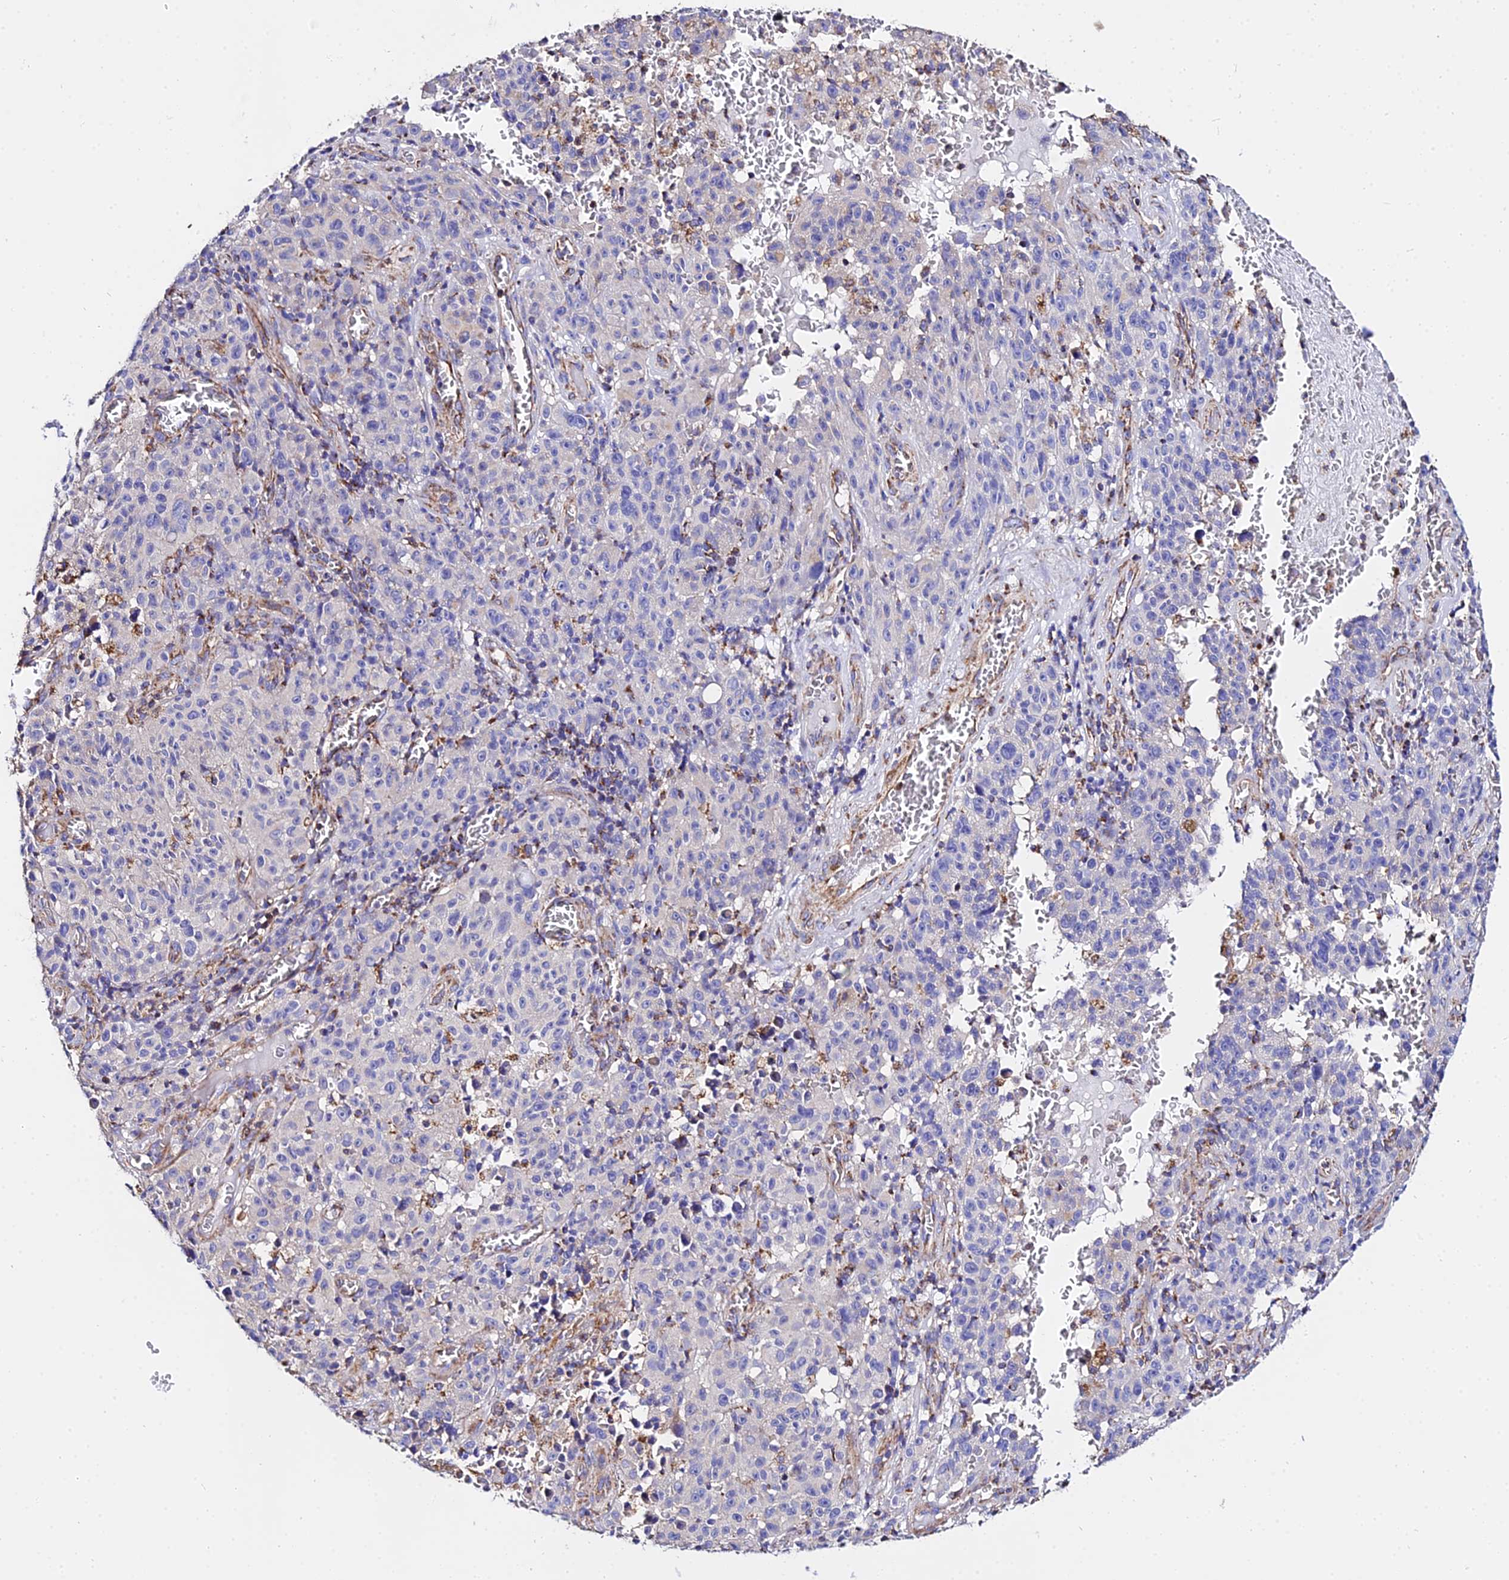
{"staining": {"intensity": "negative", "quantity": "none", "location": "none"}, "tissue": "melanoma", "cell_type": "Tumor cells", "image_type": "cancer", "snomed": [{"axis": "morphology", "description": "Malignant melanoma, NOS"}, {"axis": "topography", "description": "Skin"}], "caption": "This photomicrograph is of malignant melanoma stained with immunohistochemistry to label a protein in brown with the nuclei are counter-stained blue. There is no expression in tumor cells.", "gene": "ZNF573", "patient": {"sex": "female", "age": 82}}